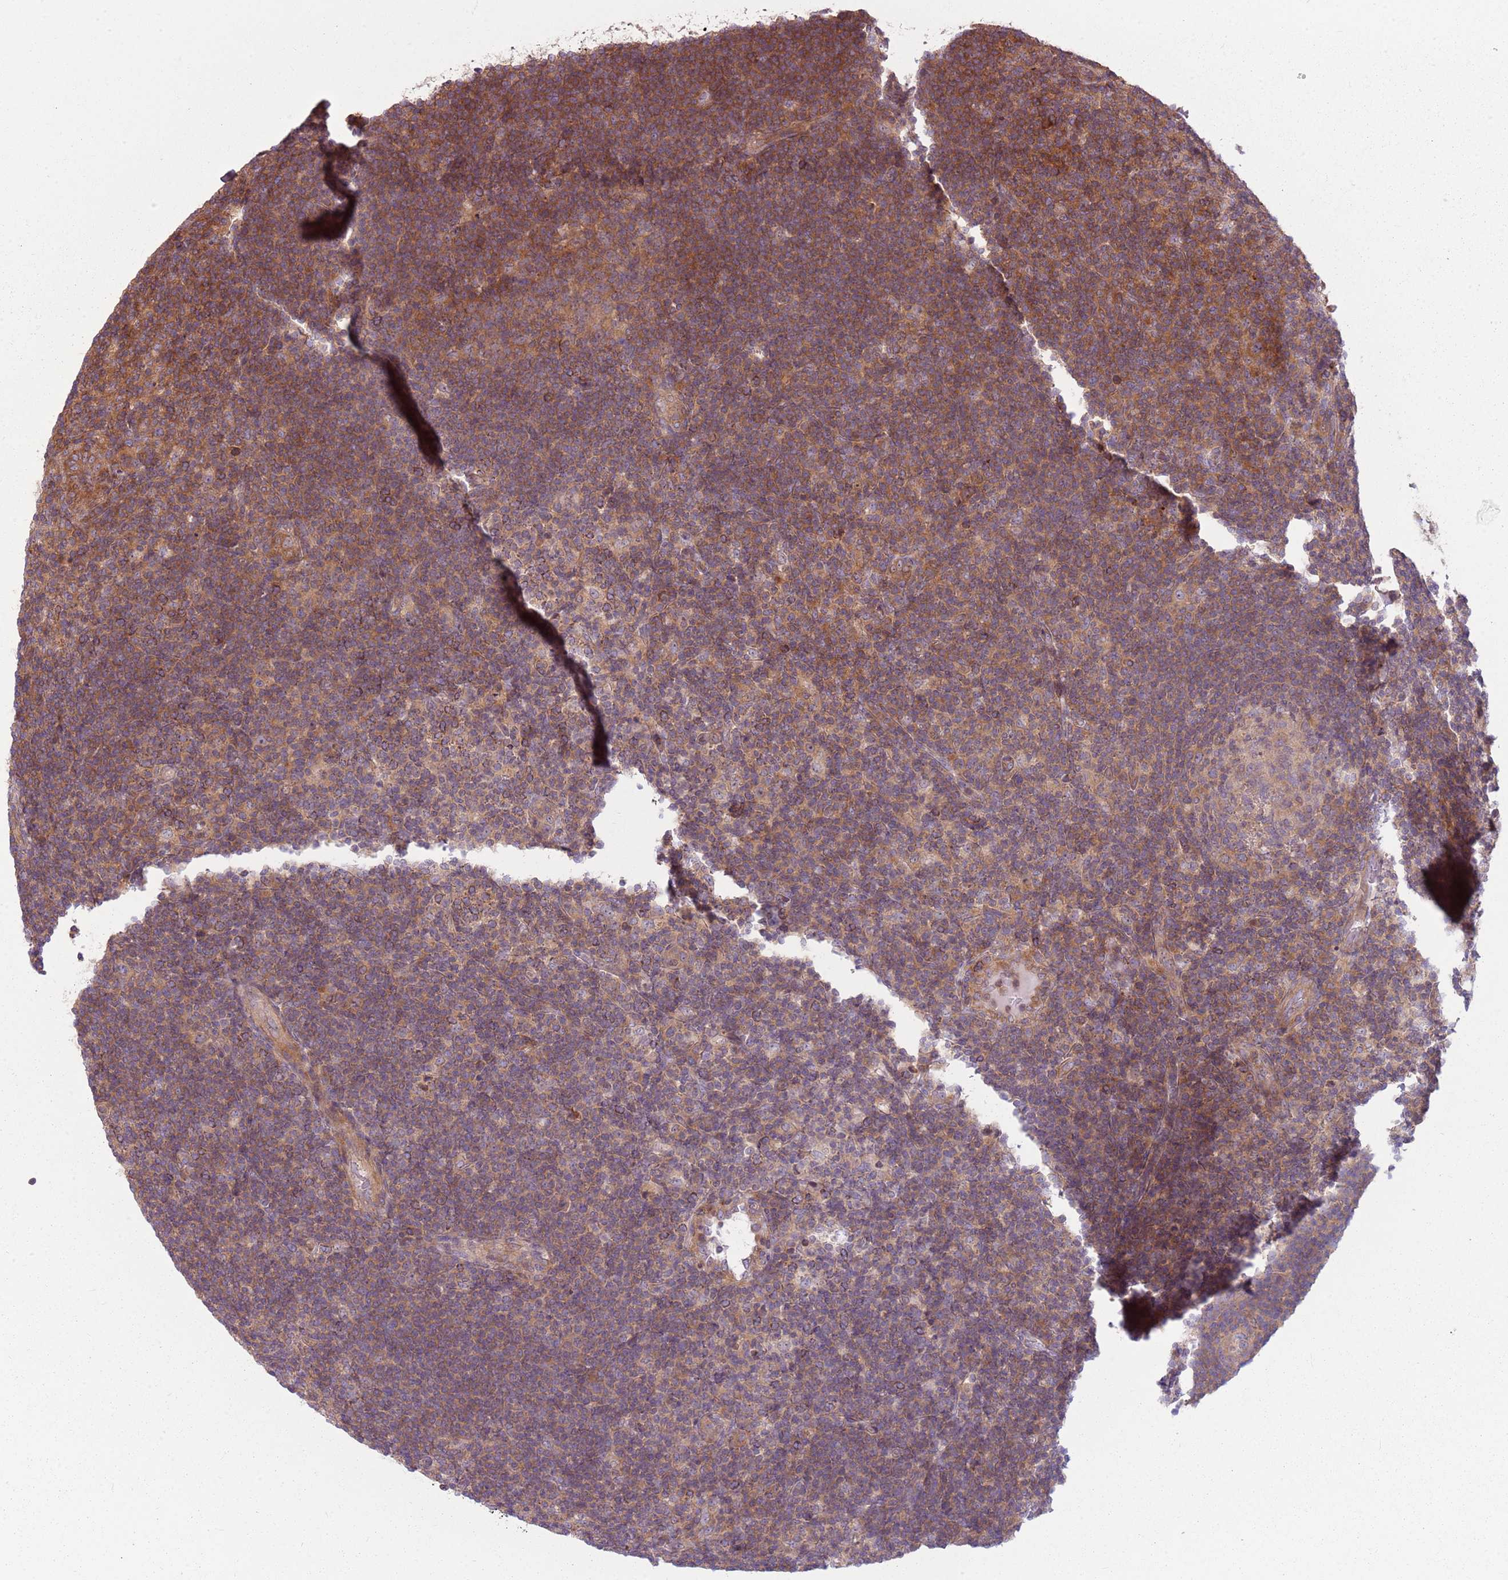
{"staining": {"intensity": "weak", "quantity": "25%-75%", "location": "cytoplasmic/membranous"}, "tissue": "lymphoma", "cell_type": "Tumor cells", "image_type": "cancer", "snomed": [{"axis": "morphology", "description": "Hodgkin's disease, NOS"}, {"axis": "topography", "description": "Lymph node"}], "caption": "An IHC photomicrograph of tumor tissue is shown. Protein staining in brown labels weak cytoplasmic/membranous positivity in lymphoma within tumor cells.", "gene": "RPL21", "patient": {"sex": "female", "age": 57}}